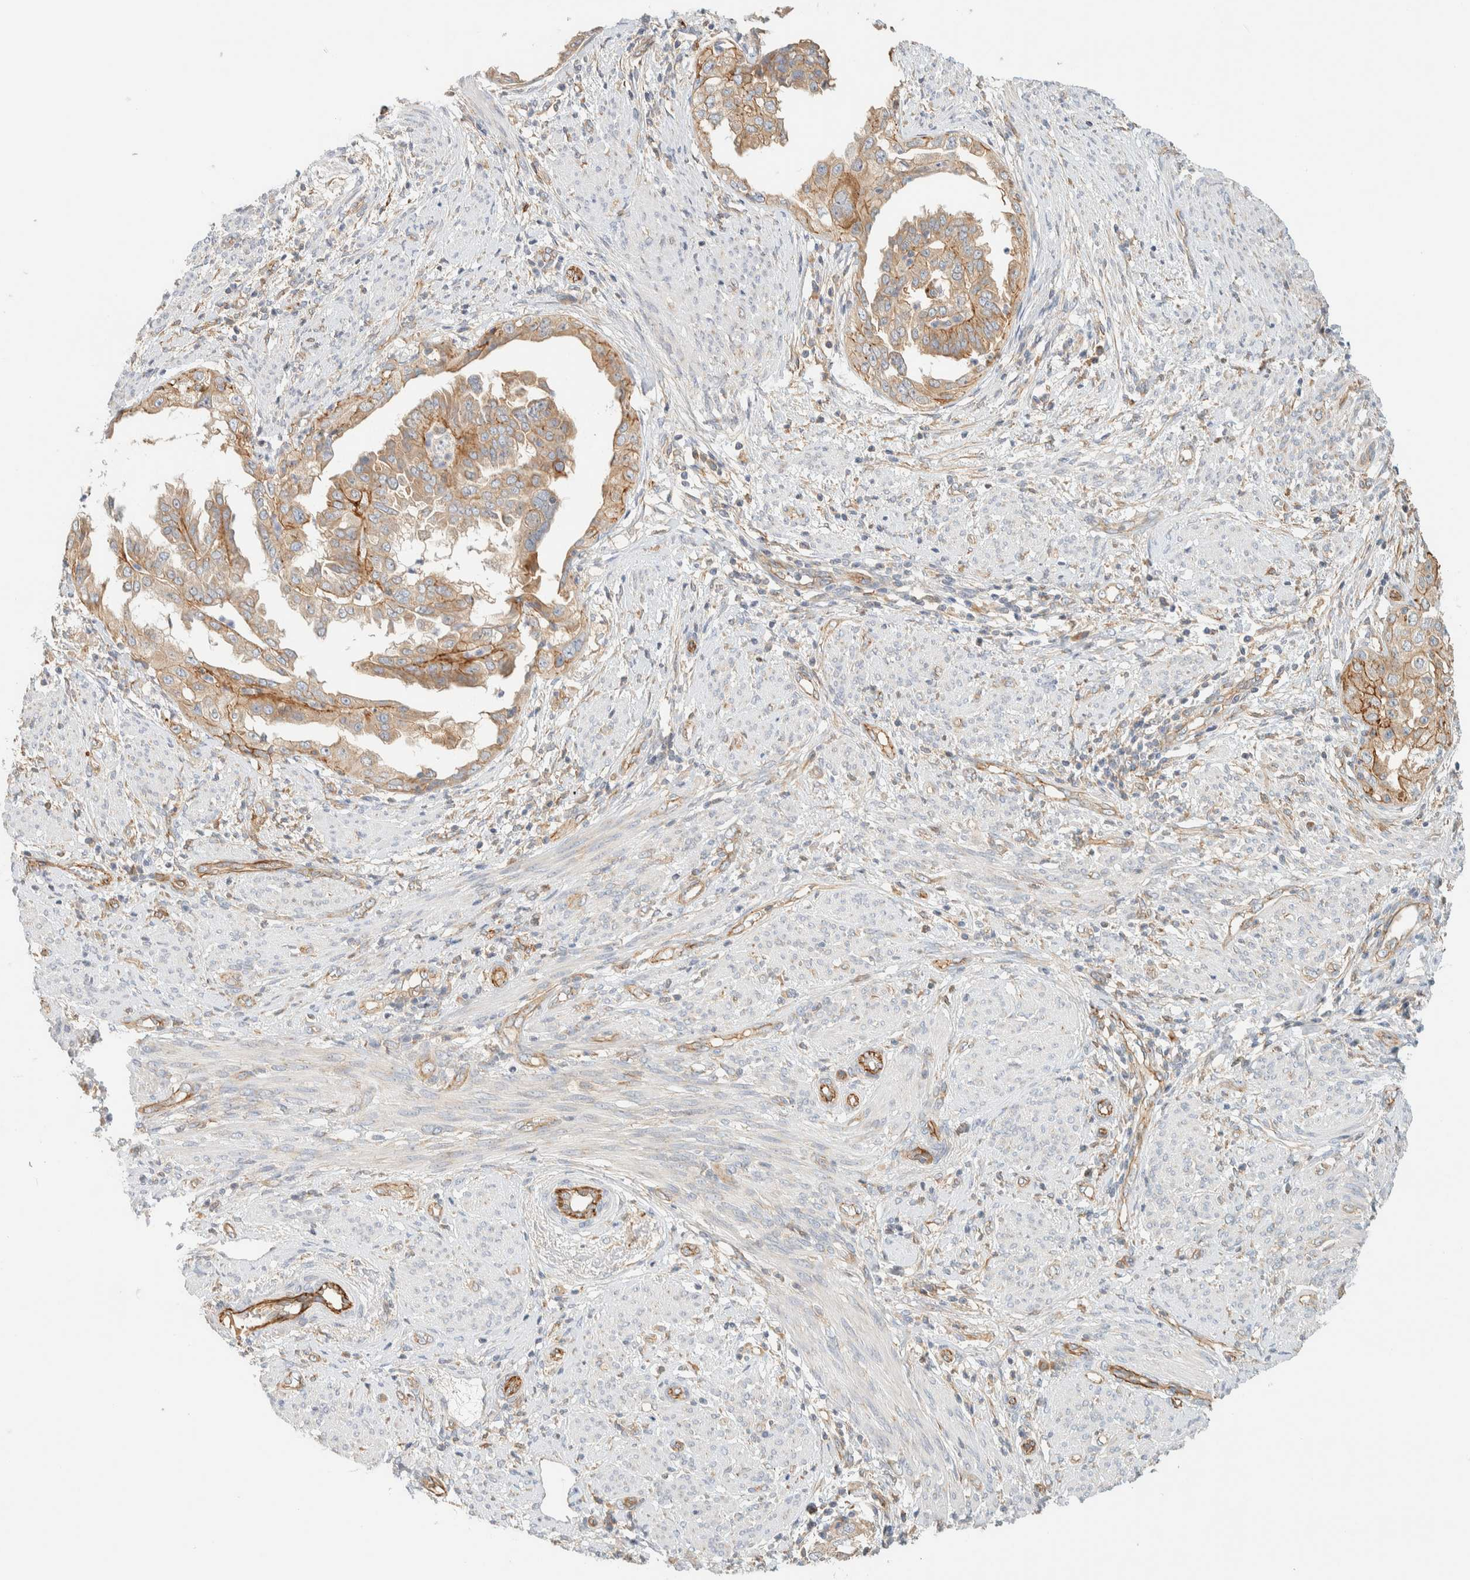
{"staining": {"intensity": "weak", "quantity": "25%-75%", "location": "cytoplasmic/membranous"}, "tissue": "endometrial cancer", "cell_type": "Tumor cells", "image_type": "cancer", "snomed": [{"axis": "morphology", "description": "Adenocarcinoma, NOS"}, {"axis": "topography", "description": "Endometrium"}], "caption": "Weak cytoplasmic/membranous expression is identified in approximately 25%-75% of tumor cells in endometrial cancer (adenocarcinoma).", "gene": "LIMA1", "patient": {"sex": "female", "age": 85}}